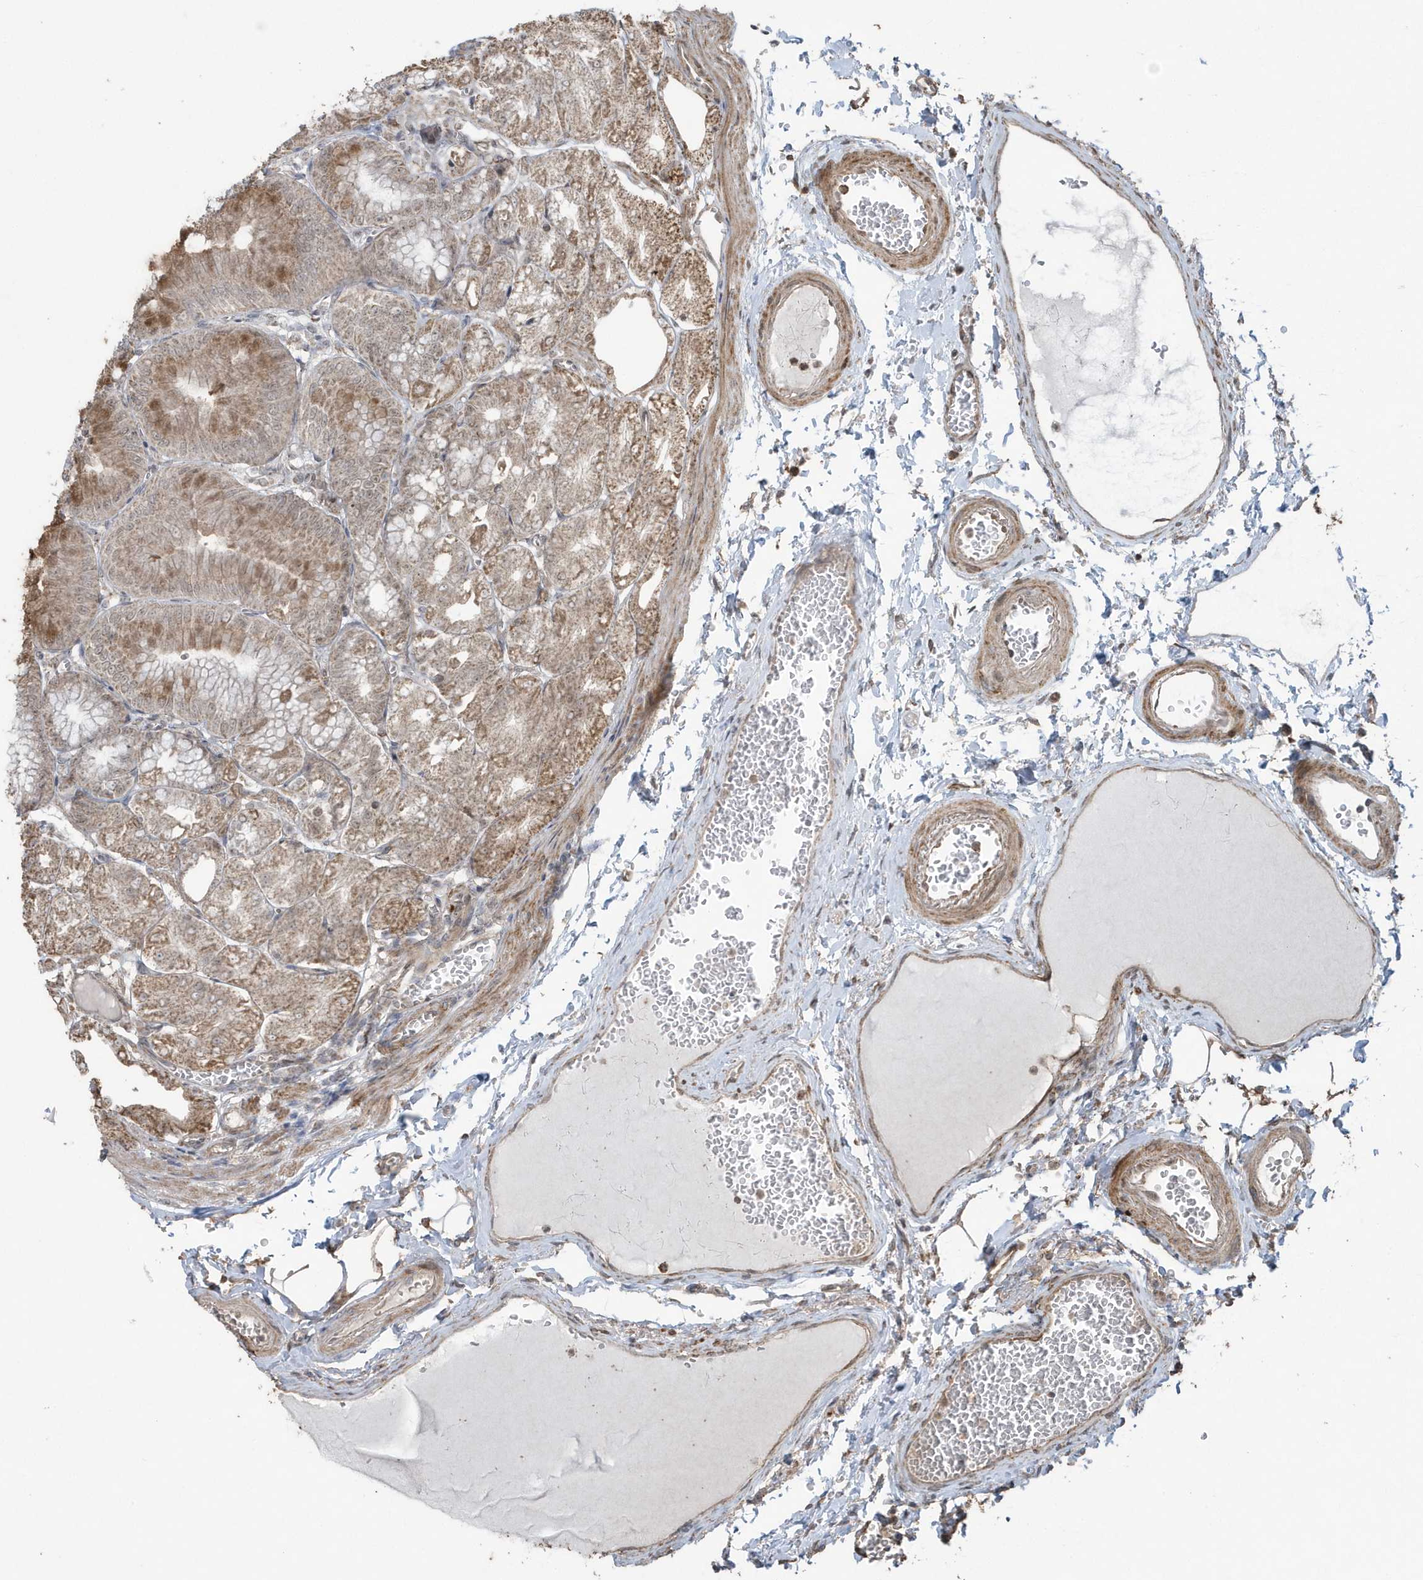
{"staining": {"intensity": "moderate", "quantity": ">75%", "location": "cytoplasmic/membranous"}, "tissue": "stomach", "cell_type": "Glandular cells", "image_type": "normal", "snomed": [{"axis": "morphology", "description": "Normal tissue, NOS"}, {"axis": "topography", "description": "Stomach, lower"}], "caption": "The histopathology image shows a brown stain indicating the presence of a protein in the cytoplasmic/membranous of glandular cells in stomach.", "gene": "PAXBP1", "patient": {"sex": "male", "age": 71}}